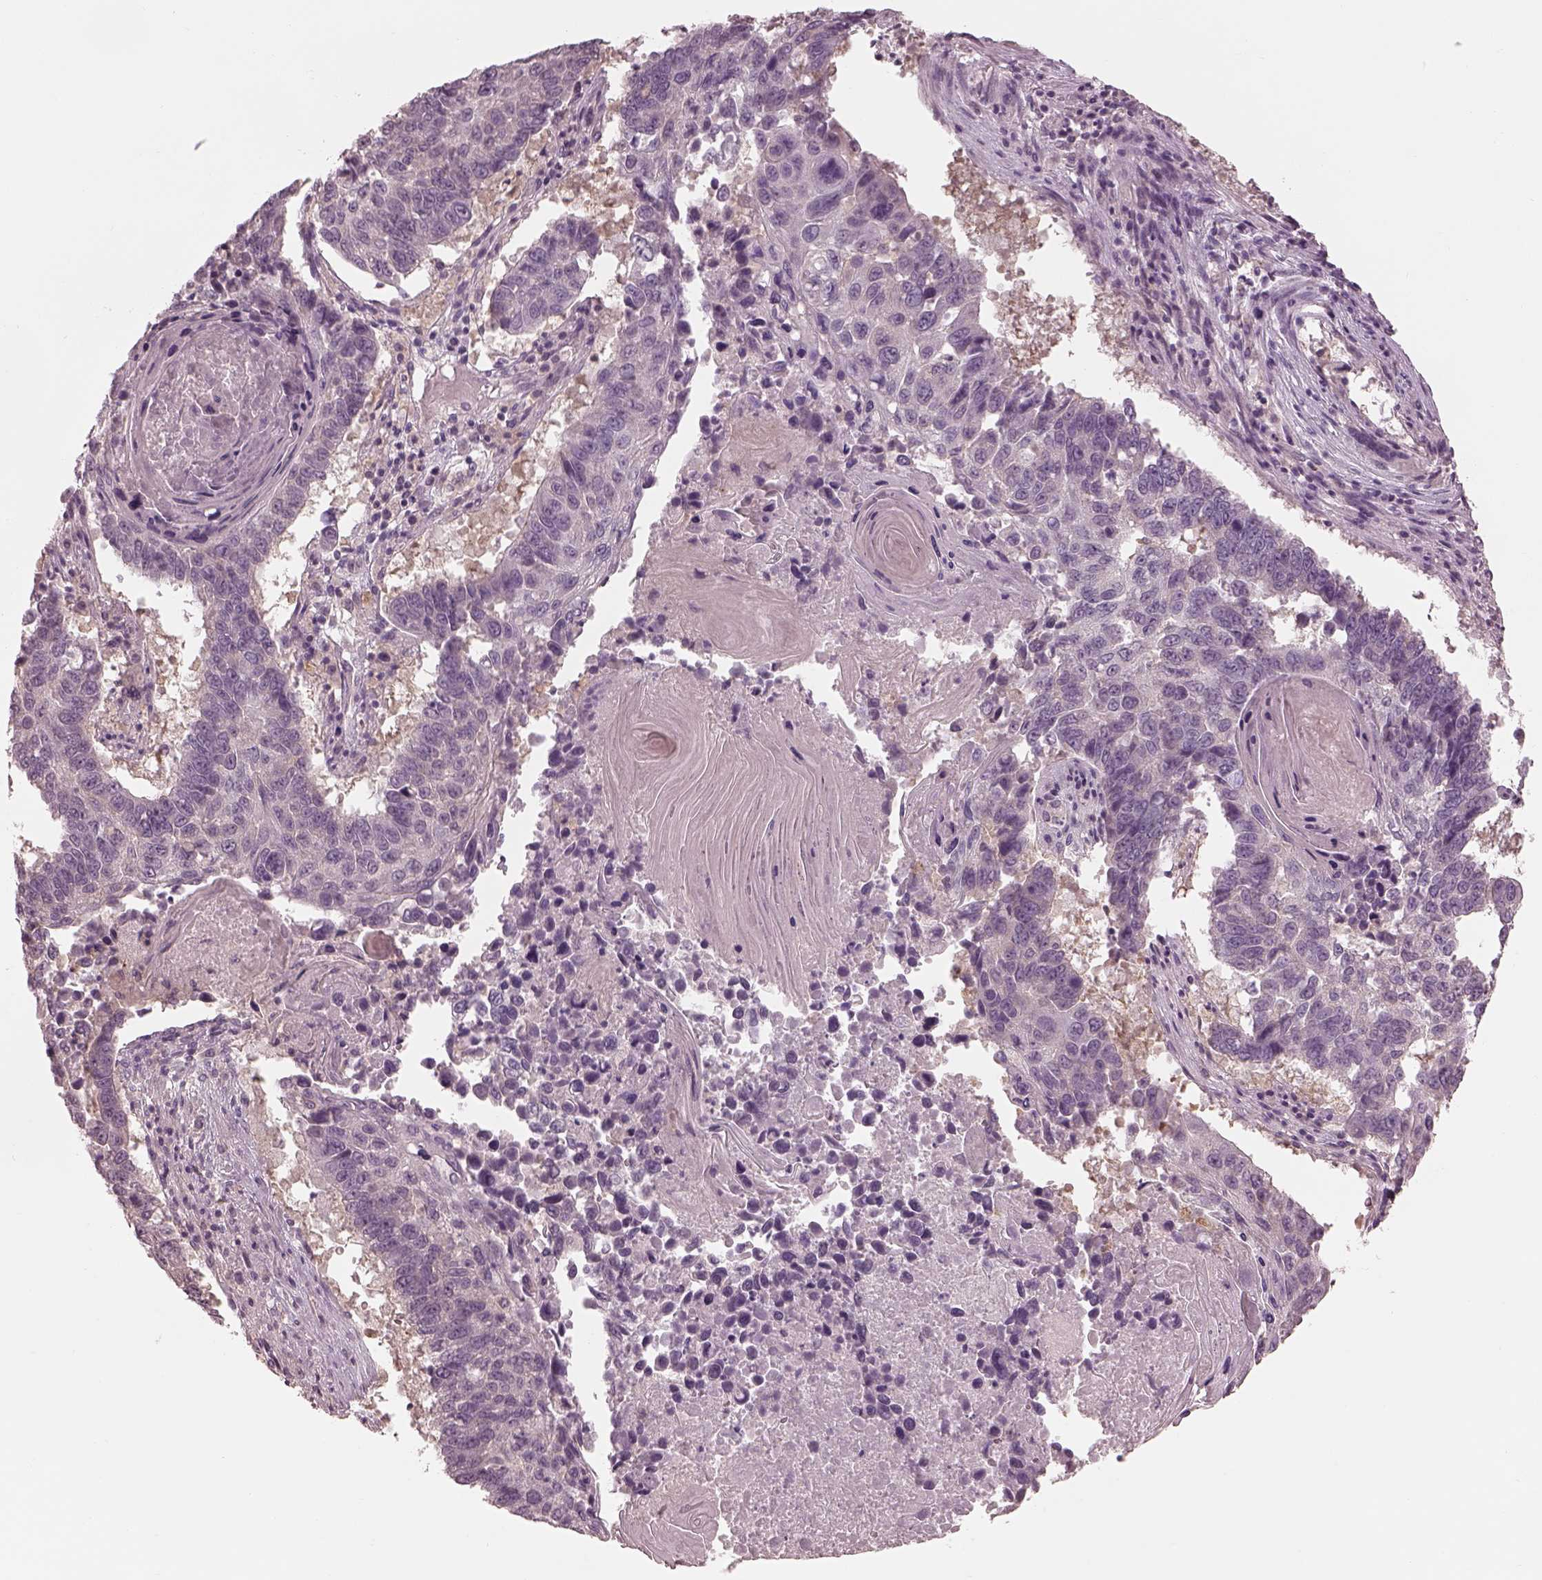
{"staining": {"intensity": "negative", "quantity": "none", "location": "none"}, "tissue": "lung cancer", "cell_type": "Tumor cells", "image_type": "cancer", "snomed": [{"axis": "morphology", "description": "Squamous cell carcinoma, NOS"}, {"axis": "topography", "description": "Lung"}], "caption": "Tumor cells show no significant protein expression in squamous cell carcinoma (lung). The staining is performed using DAB (3,3'-diaminobenzidine) brown chromogen with nuclei counter-stained in using hematoxylin.", "gene": "PRKACG", "patient": {"sex": "male", "age": 73}}